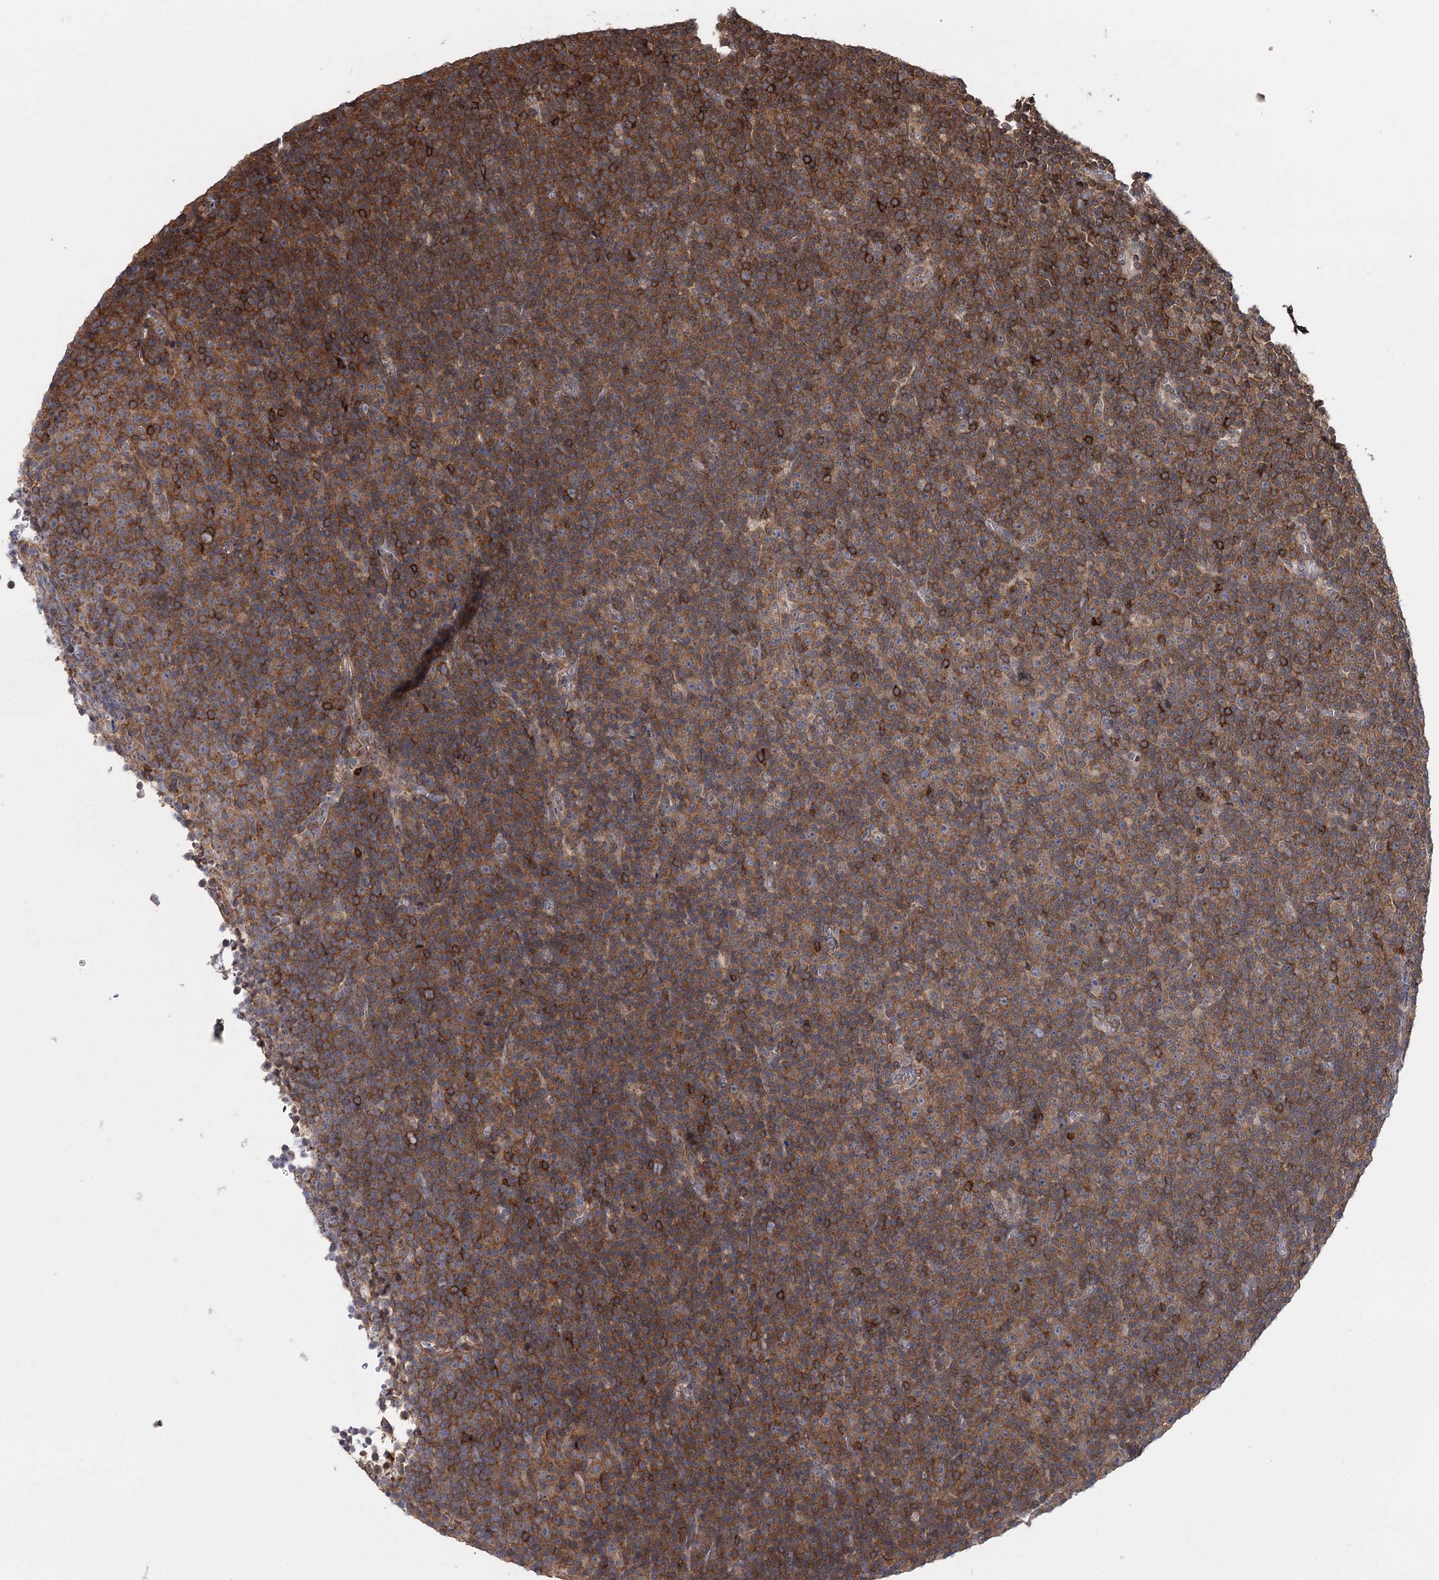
{"staining": {"intensity": "moderate", "quantity": ">75%", "location": "cytoplasmic/membranous"}, "tissue": "lymphoma", "cell_type": "Tumor cells", "image_type": "cancer", "snomed": [{"axis": "morphology", "description": "Malignant lymphoma, non-Hodgkin's type, Low grade"}, {"axis": "topography", "description": "Lymph node"}], "caption": "Immunohistochemical staining of lymphoma displays moderate cytoplasmic/membranous protein expression in about >75% of tumor cells.", "gene": "STX6", "patient": {"sex": "female", "age": 67}}